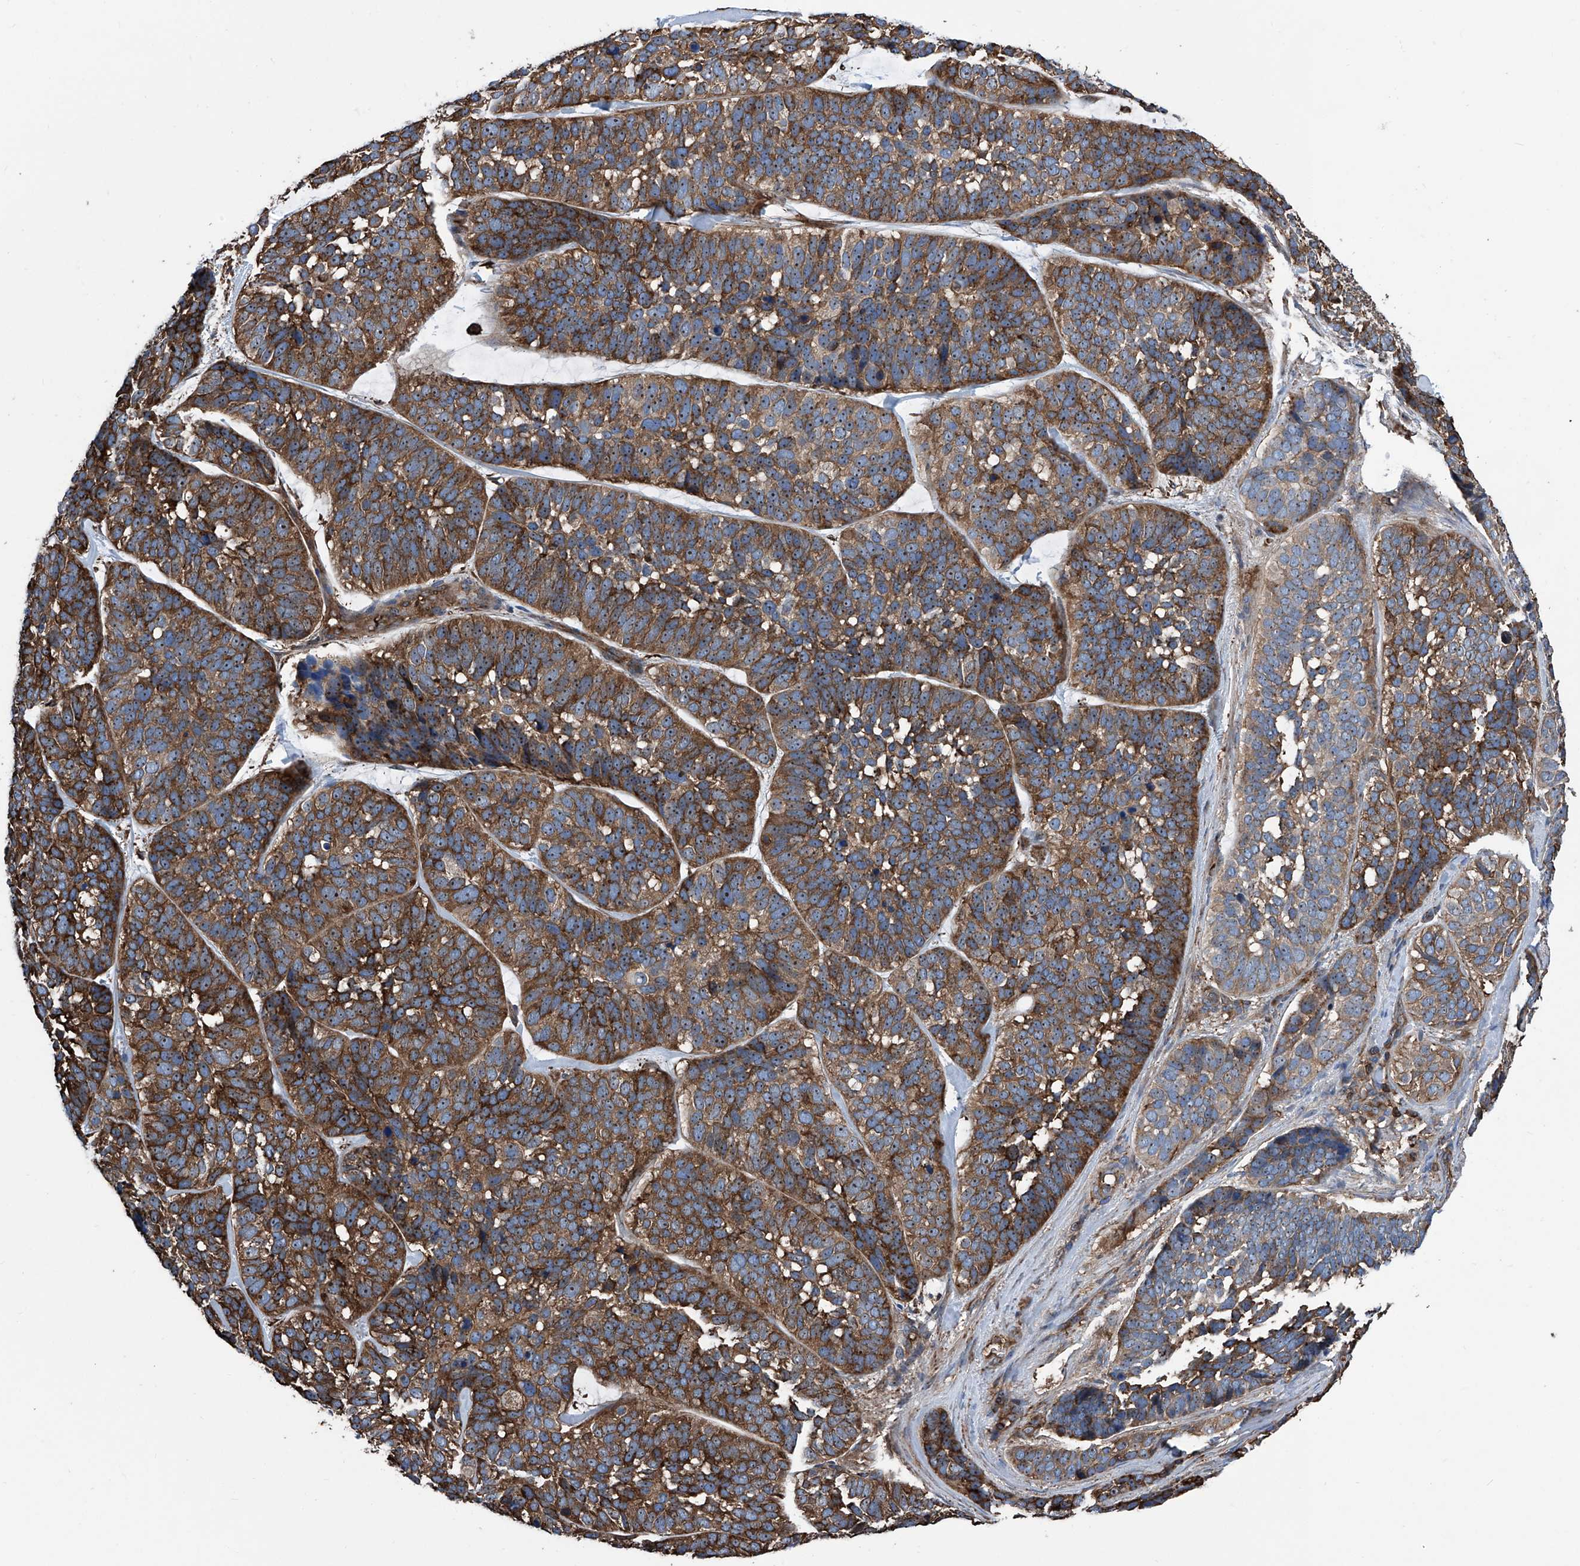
{"staining": {"intensity": "moderate", "quantity": ">75%", "location": "cytoplasmic/membranous,nuclear"}, "tissue": "skin cancer", "cell_type": "Tumor cells", "image_type": "cancer", "snomed": [{"axis": "morphology", "description": "Basal cell carcinoma"}, {"axis": "topography", "description": "Skin"}], "caption": "A histopathology image of human skin cancer stained for a protein shows moderate cytoplasmic/membranous and nuclear brown staining in tumor cells. (DAB (3,3'-diaminobenzidine) IHC with brightfield microscopy, high magnification).", "gene": "ZNF484", "patient": {"sex": "male", "age": 62}}